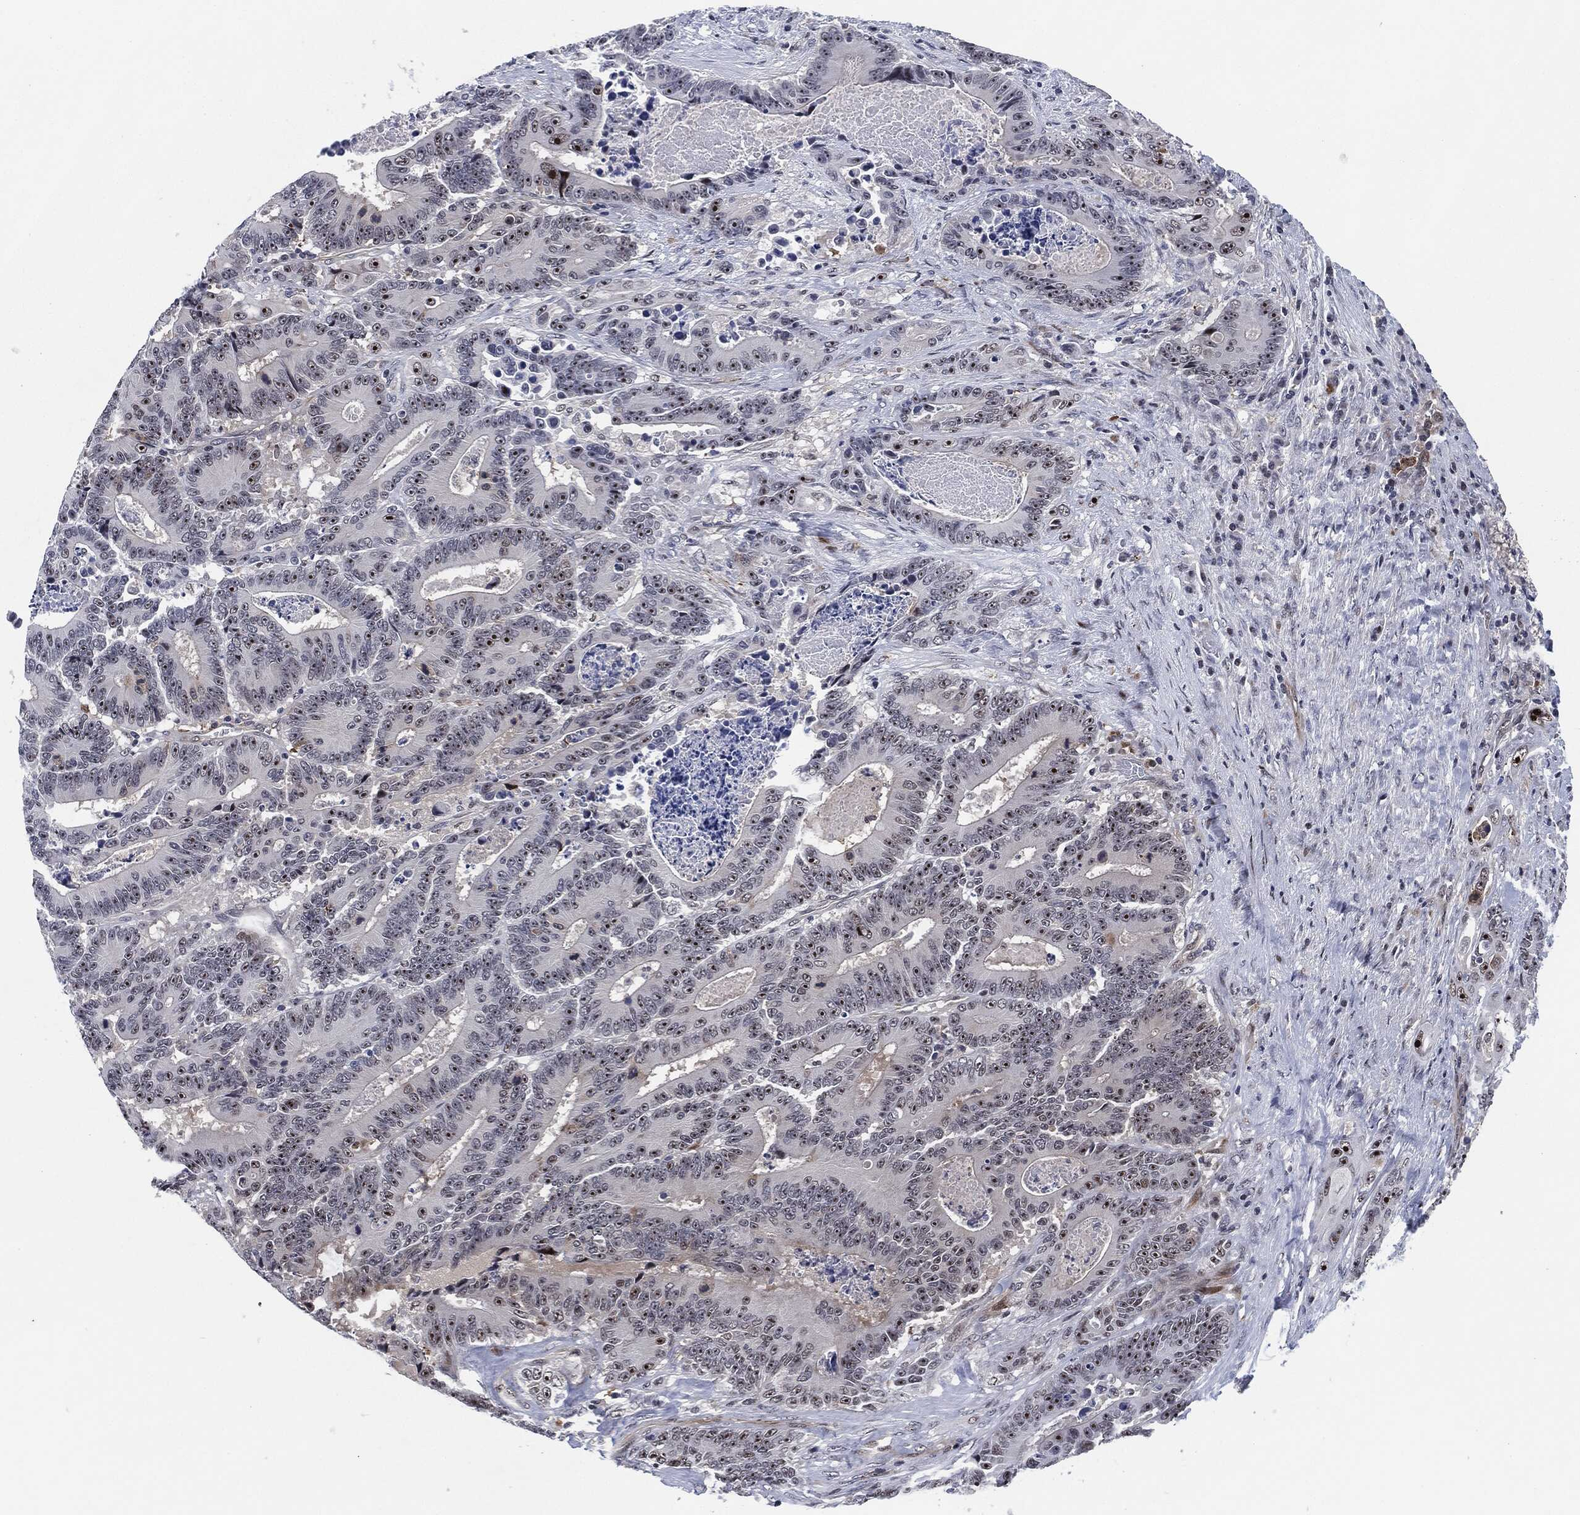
{"staining": {"intensity": "strong", "quantity": "25%-75%", "location": "nuclear"}, "tissue": "colorectal cancer", "cell_type": "Tumor cells", "image_type": "cancer", "snomed": [{"axis": "morphology", "description": "Adenocarcinoma, NOS"}, {"axis": "topography", "description": "Colon"}], "caption": "Colorectal cancer (adenocarcinoma) stained with a protein marker demonstrates strong staining in tumor cells.", "gene": "AKT2", "patient": {"sex": "male", "age": 83}}